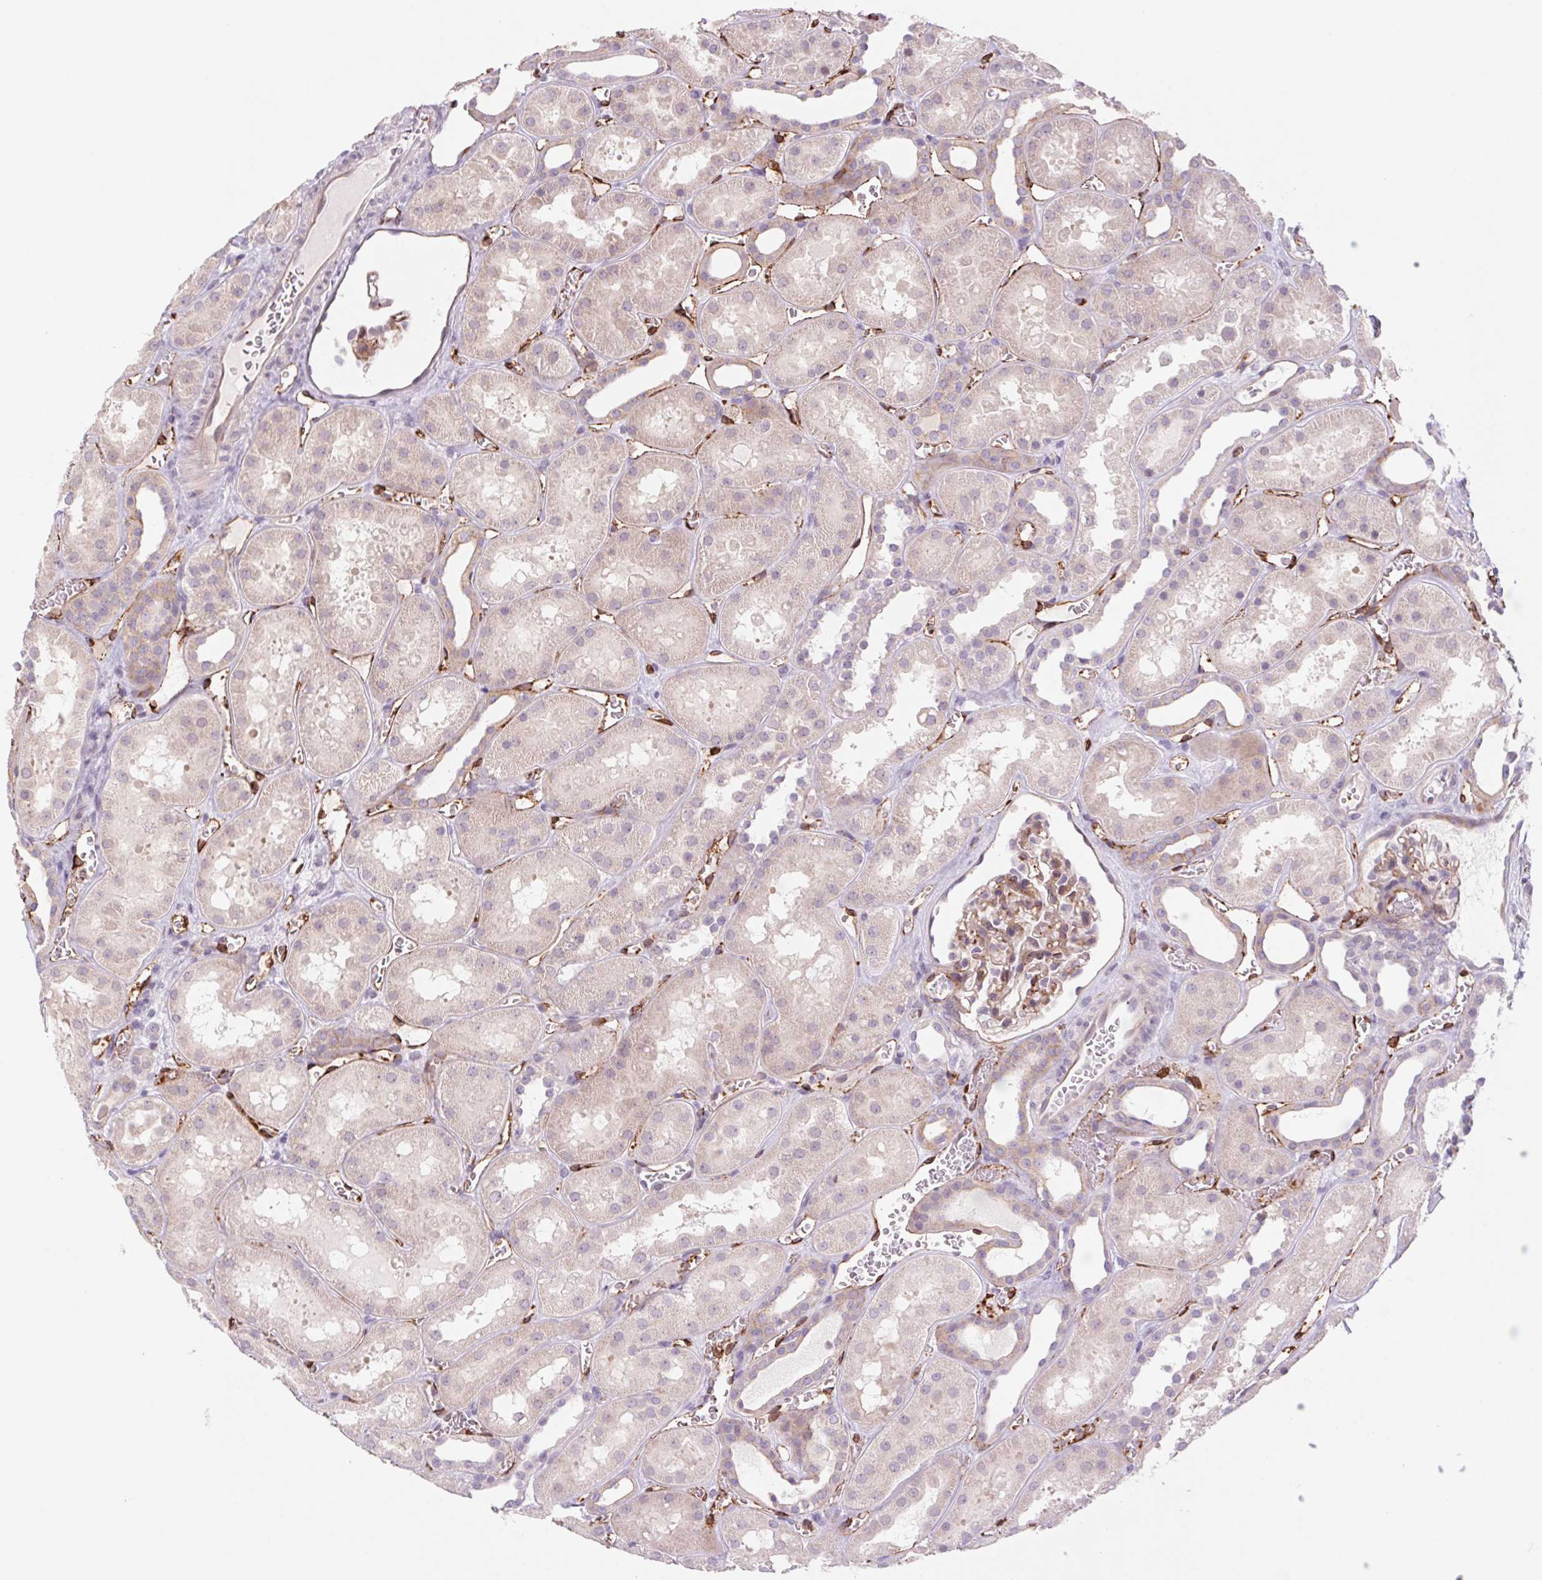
{"staining": {"intensity": "weak", "quantity": "25%-75%", "location": "cytoplasmic/membranous"}, "tissue": "kidney", "cell_type": "Cells in glomeruli", "image_type": "normal", "snomed": [{"axis": "morphology", "description": "Normal tissue, NOS"}, {"axis": "topography", "description": "Kidney"}], "caption": "This photomicrograph exhibits immunohistochemistry staining of benign human kidney, with low weak cytoplasmic/membranous staining in about 25%-75% of cells in glomeruli.", "gene": "MS4A13", "patient": {"sex": "female", "age": 41}}